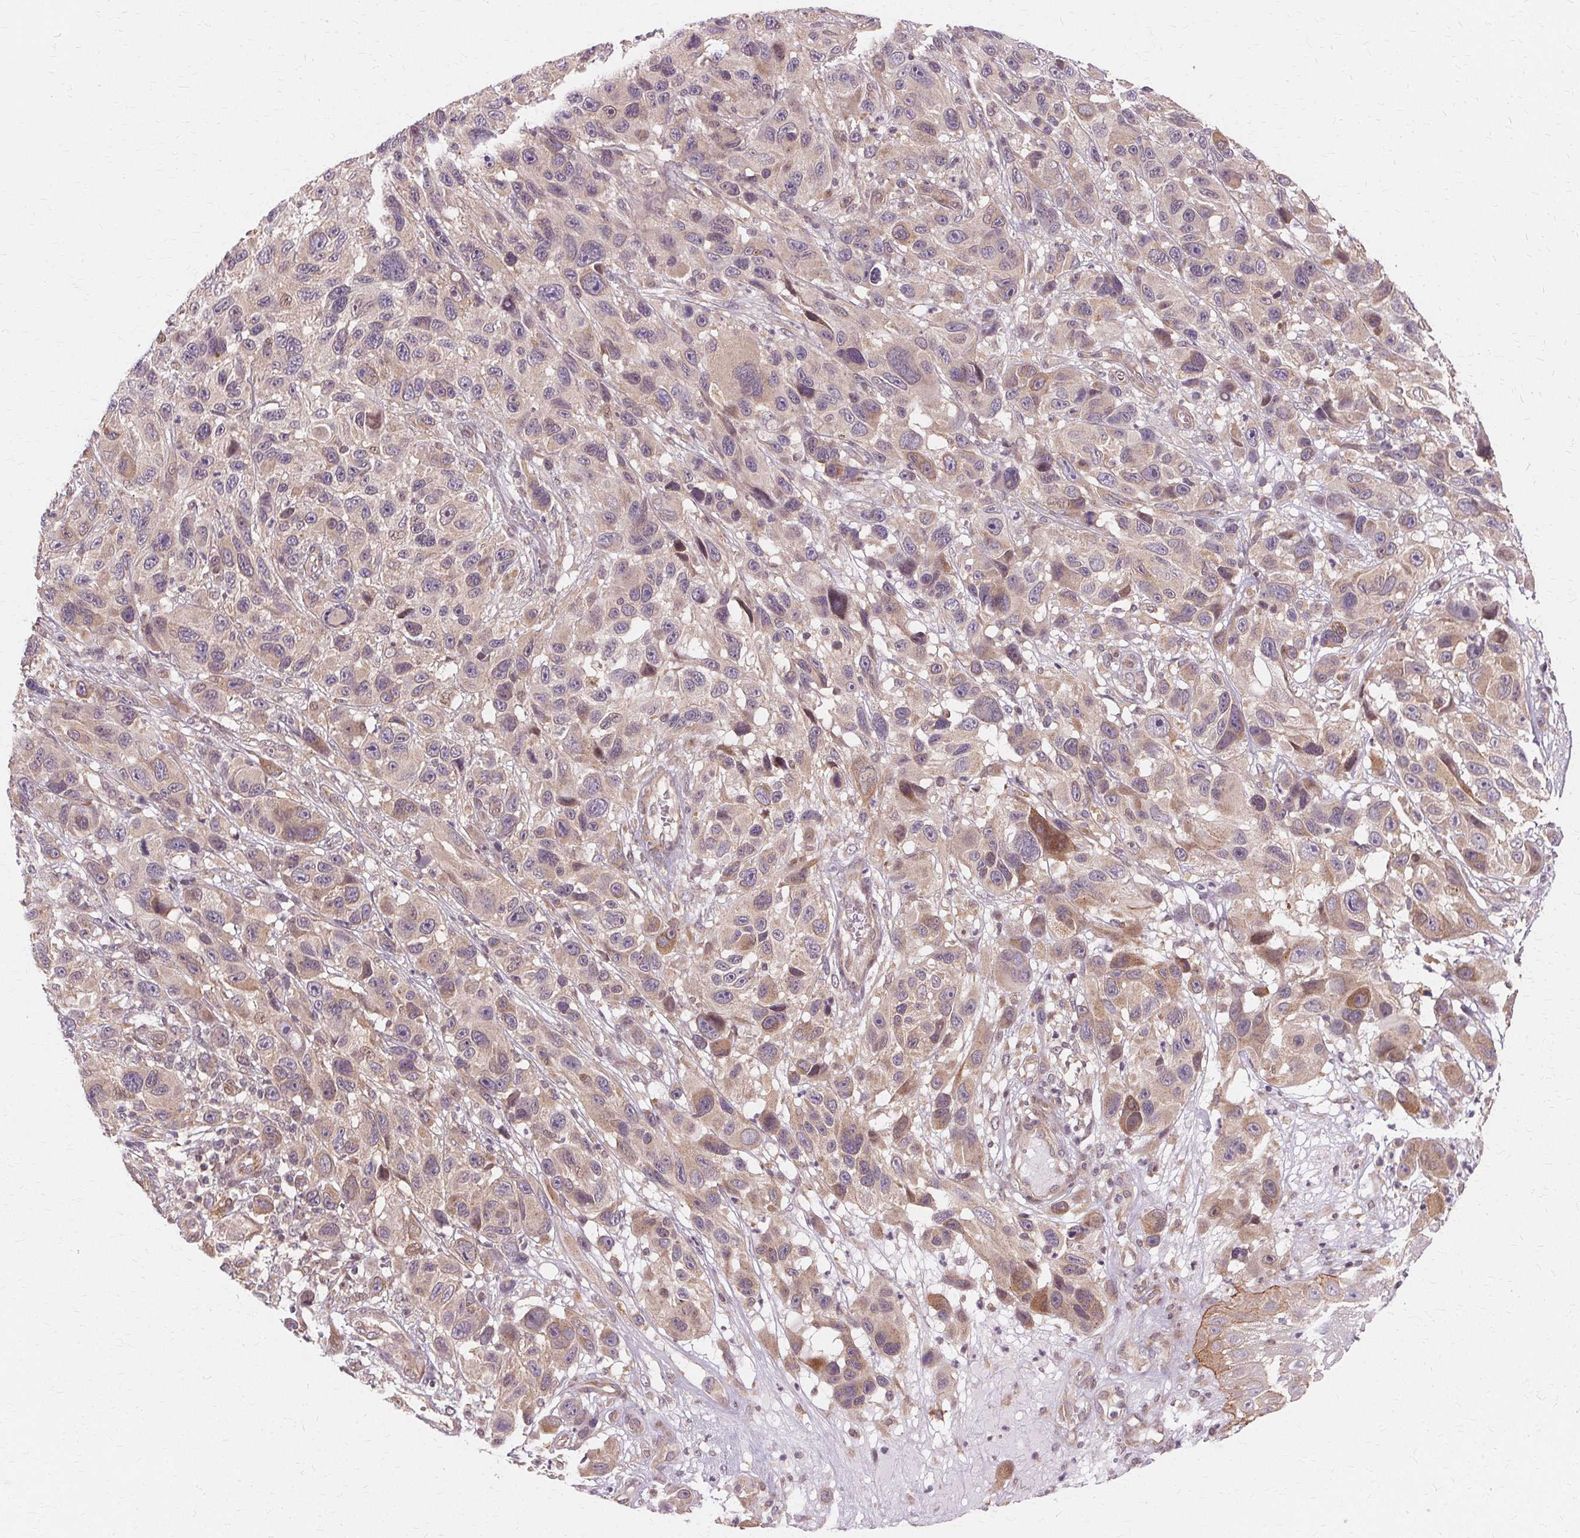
{"staining": {"intensity": "weak", "quantity": "<25%", "location": "cytoplasmic/membranous"}, "tissue": "melanoma", "cell_type": "Tumor cells", "image_type": "cancer", "snomed": [{"axis": "morphology", "description": "Malignant melanoma, NOS"}, {"axis": "topography", "description": "Skin"}], "caption": "DAB immunohistochemical staining of melanoma exhibits no significant staining in tumor cells.", "gene": "USP8", "patient": {"sex": "male", "age": 53}}